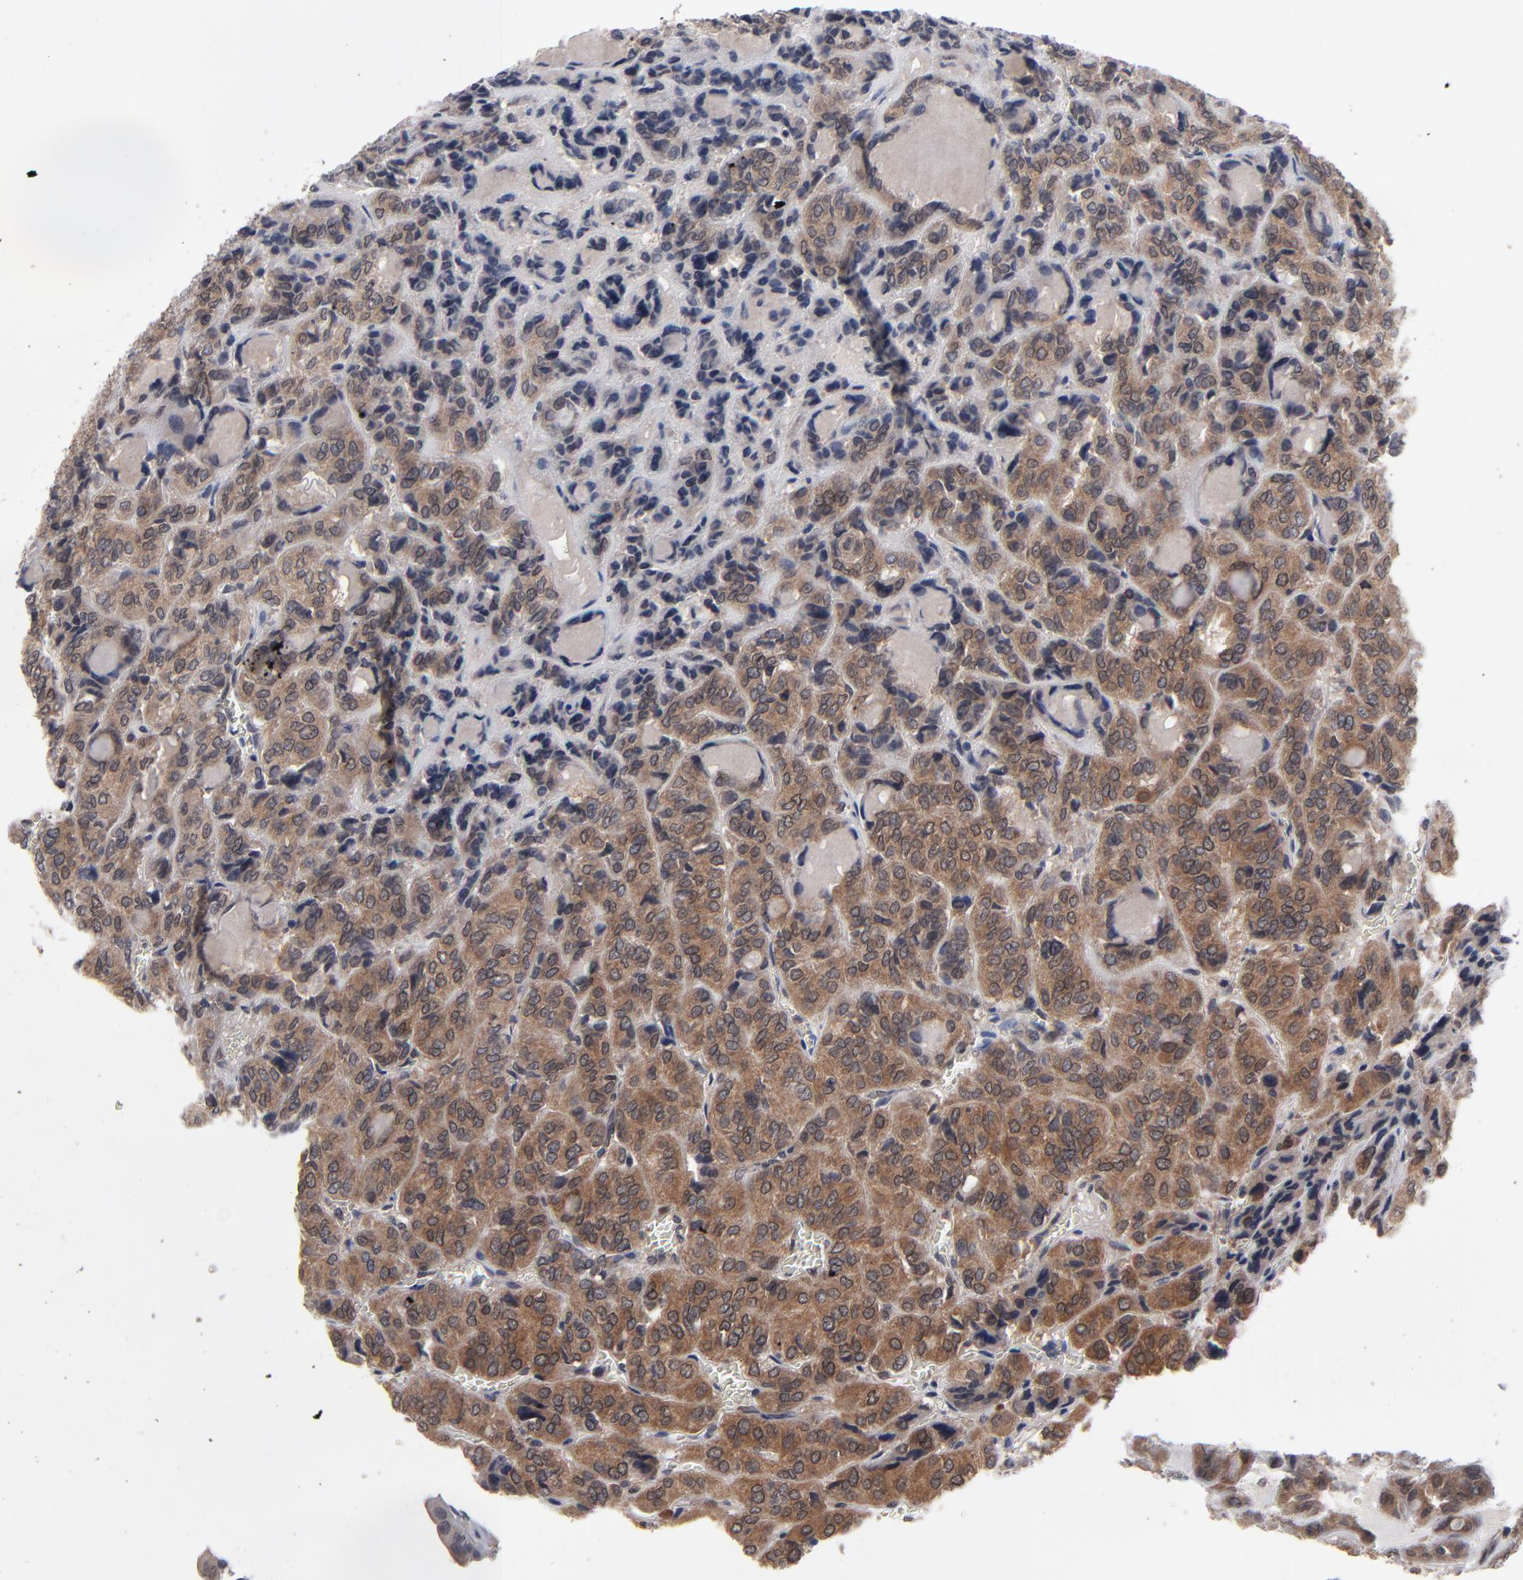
{"staining": {"intensity": "strong", "quantity": ">75%", "location": "cytoplasmic/membranous"}, "tissue": "thyroid cancer", "cell_type": "Tumor cells", "image_type": "cancer", "snomed": [{"axis": "morphology", "description": "Follicular adenoma carcinoma, NOS"}, {"axis": "topography", "description": "Thyroid gland"}], "caption": "Immunohistochemical staining of follicular adenoma carcinoma (thyroid) demonstrates strong cytoplasmic/membranous protein expression in approximately >75% of tumor cells. Using DAB (3,3'-diaminobenzidine) (brown) and hematoxylin (blue) stains, captured at high magnification using brightfield microscopy.", "gene": "ALG13", "patient": {"sex": "female", "age": 71}}